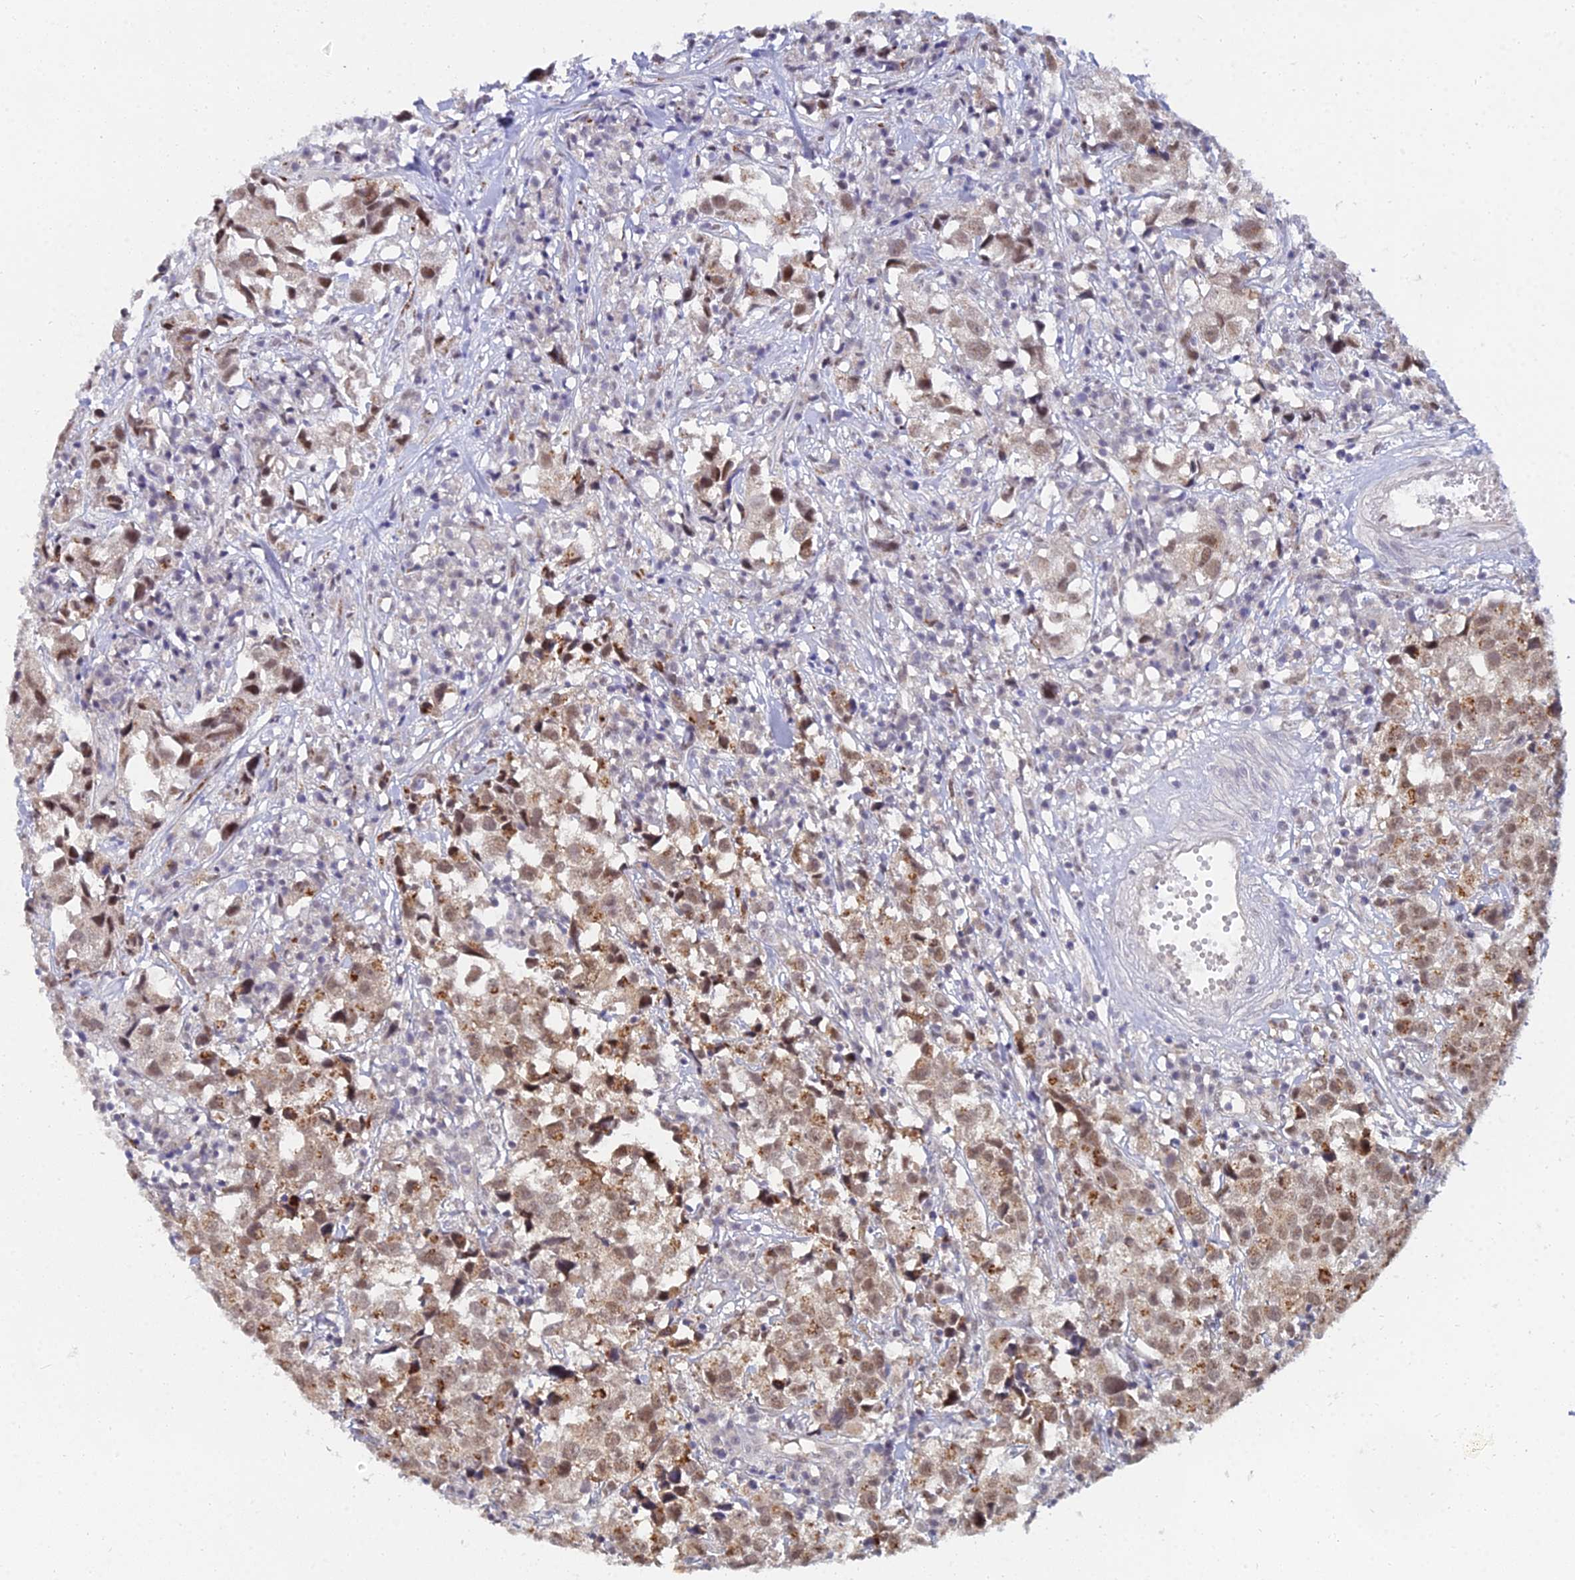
{"staining": {"intensity": "moderate", "quantity": ">75%", "location": "cytoplasmic/membranous,nuclear"}, "tissue": "urothelial cancer", "cell_type": "Tumor cells", "image_type": "cancer", "snomed": [{"axis": "morphology", "description": "Urothelial carcinoma, High grade"}, {"axis": "topography", "description": "Urinary bladder"}], "caption": "Urothelial carcinoma (high-grade) was stained to show a protein in brown. There is medium levels of moderate cytoplasmic/membranous and nuclear expression in approximately >75% of tumor cells.", "gene": "THOC3", "patient": {"sex": "female", "age": 75}}